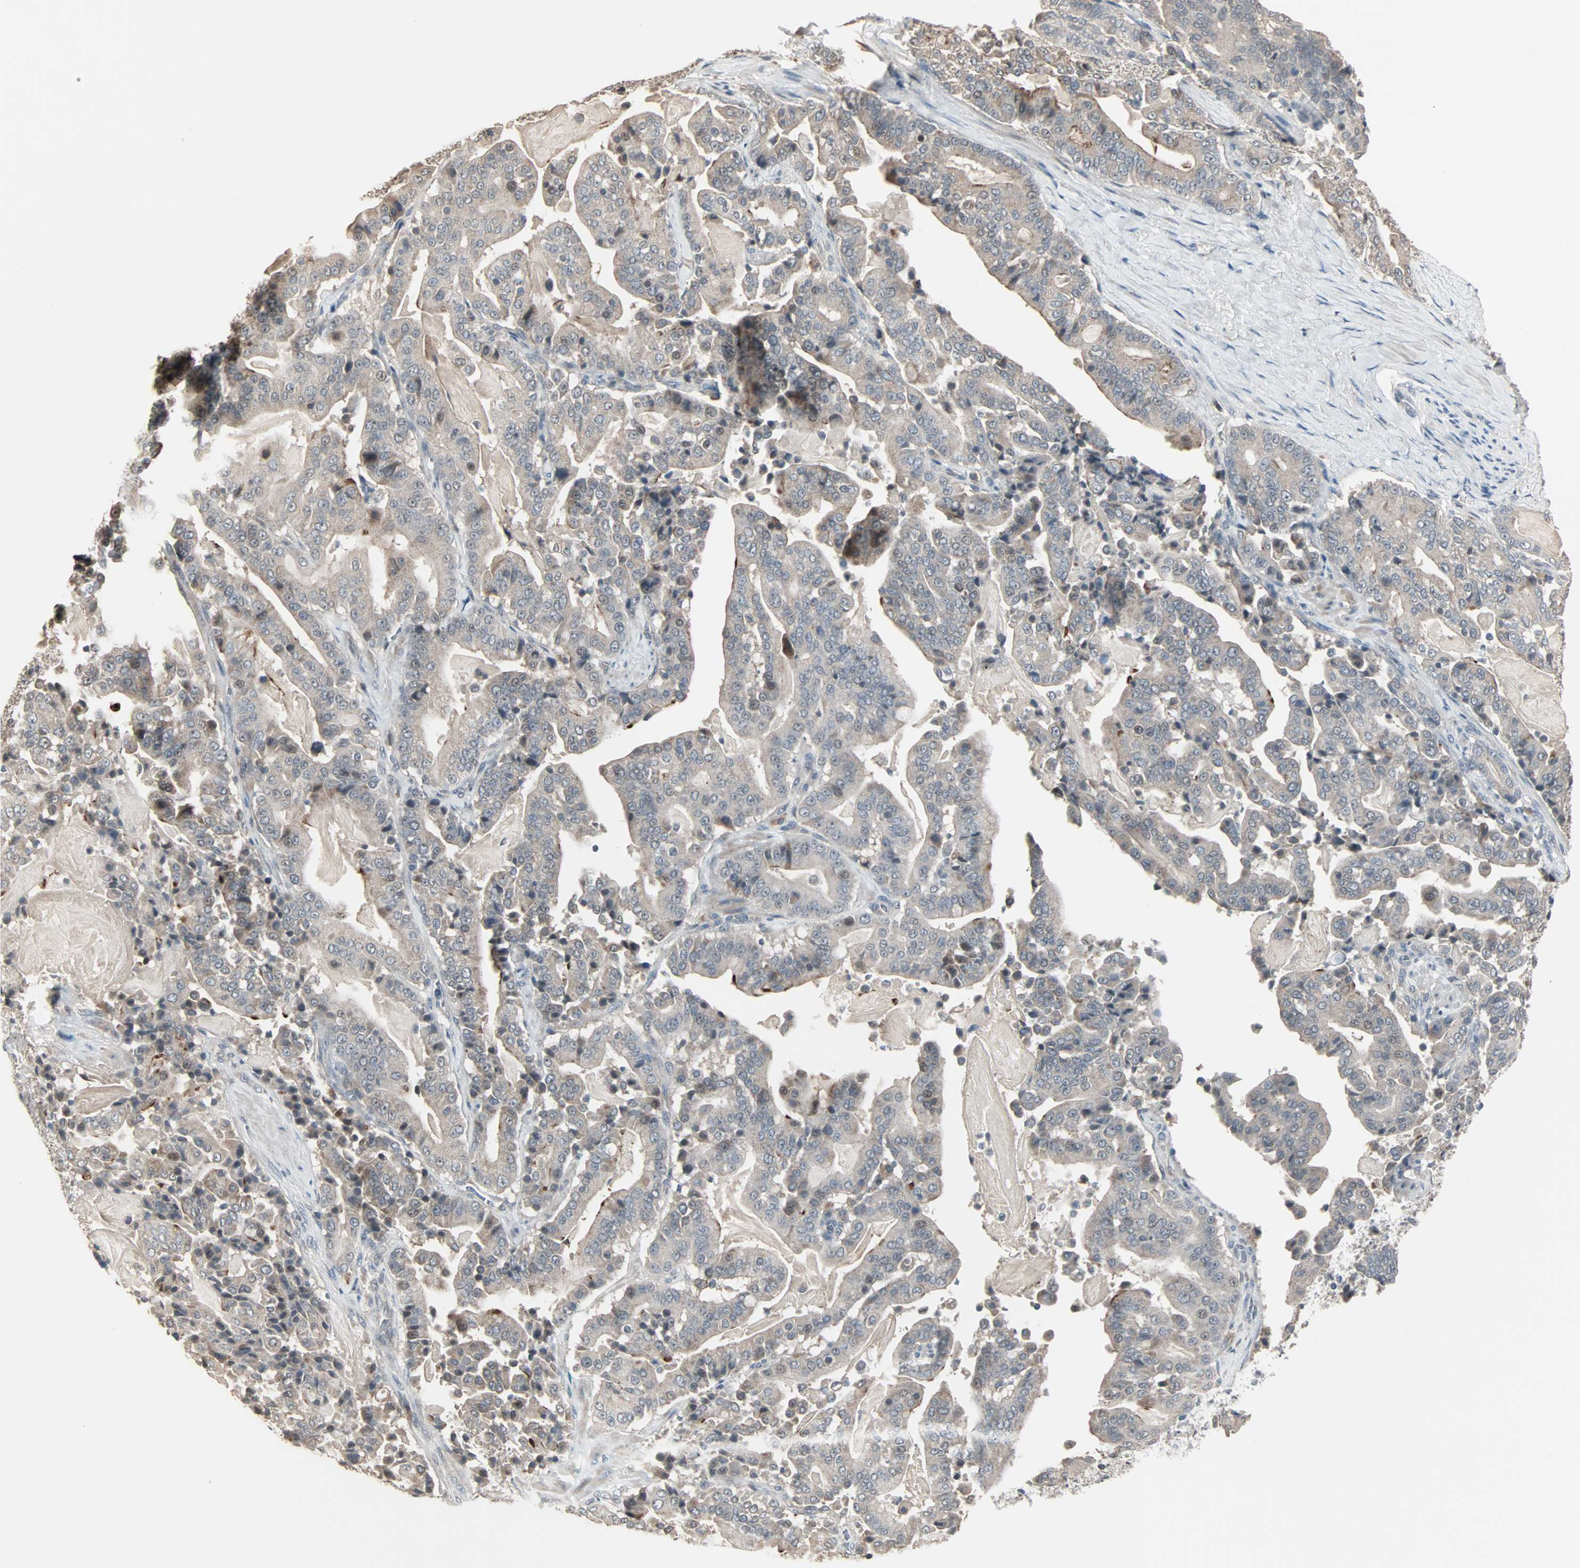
{"staining": {"intensity": "moderate", "quantity": "25%-75%", "location": "cytoplasmic/membranous"}, "tissue": "pancreatic cancer", "cell_type": "Tumor cells", "image_type": "cancer", "snomed": [{"axis": "morphology", "description": "Adenocarcinoma, NOS"}, {"axis": "topography", "description": "Pancreas"}], "caption": "The photomicrograph exhibits immunohistochemical staining of adenocarcinoma (pancreatic). There is moderate cytoplasmic/membranous expression is present in about 25%-75% of tumor cells.", "gene": "KDM4A", "patient": {"sex": "male", "age": 63}}